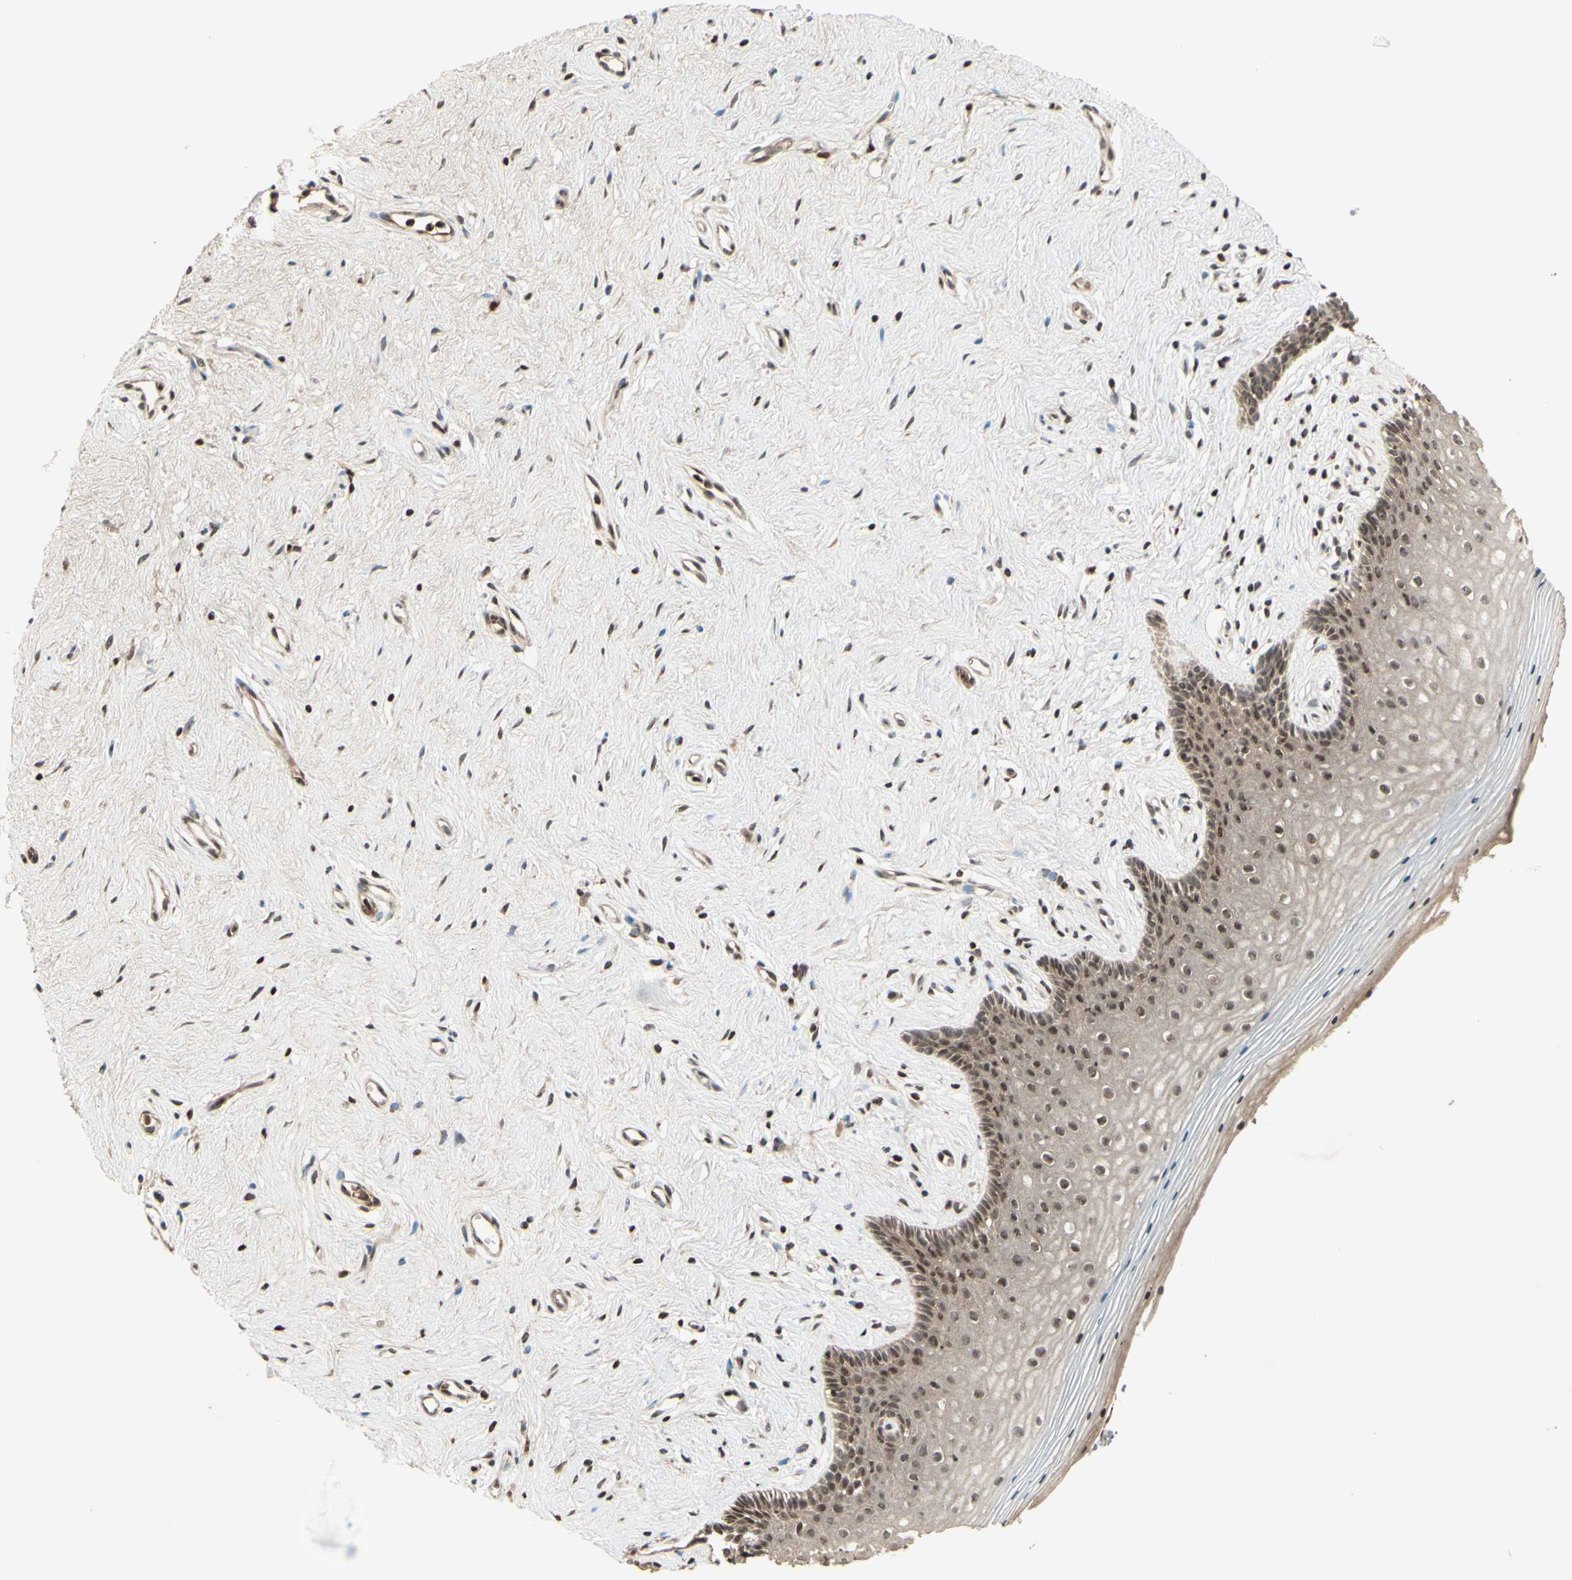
{"staining": {"intensity": "moderate", "quantity": ">75%", "location": "cytoplasmic/membranous,nuclear"}, "tissue": "vagina", "cell_type": "Squamous epithelial cells", "image_type": "normal", "snomed": [{"axis": "morphology", "description": "Normal tissue, NOS"}, {"axis": "topography", "description": "Vagina"}], "caption": "Squamous epithelial cells reveal moderate cytoplasmic/membranous,nuclear expression in about >75% of cells in normal vagina. (Stains: DAB (3,3'-diaminobenzidine) in brown, nuclei in blue, Microscopy: brightfield microscopy at high magnification).", "gene": "SNW1", "patient": {"sex": "female", "age": 44}}